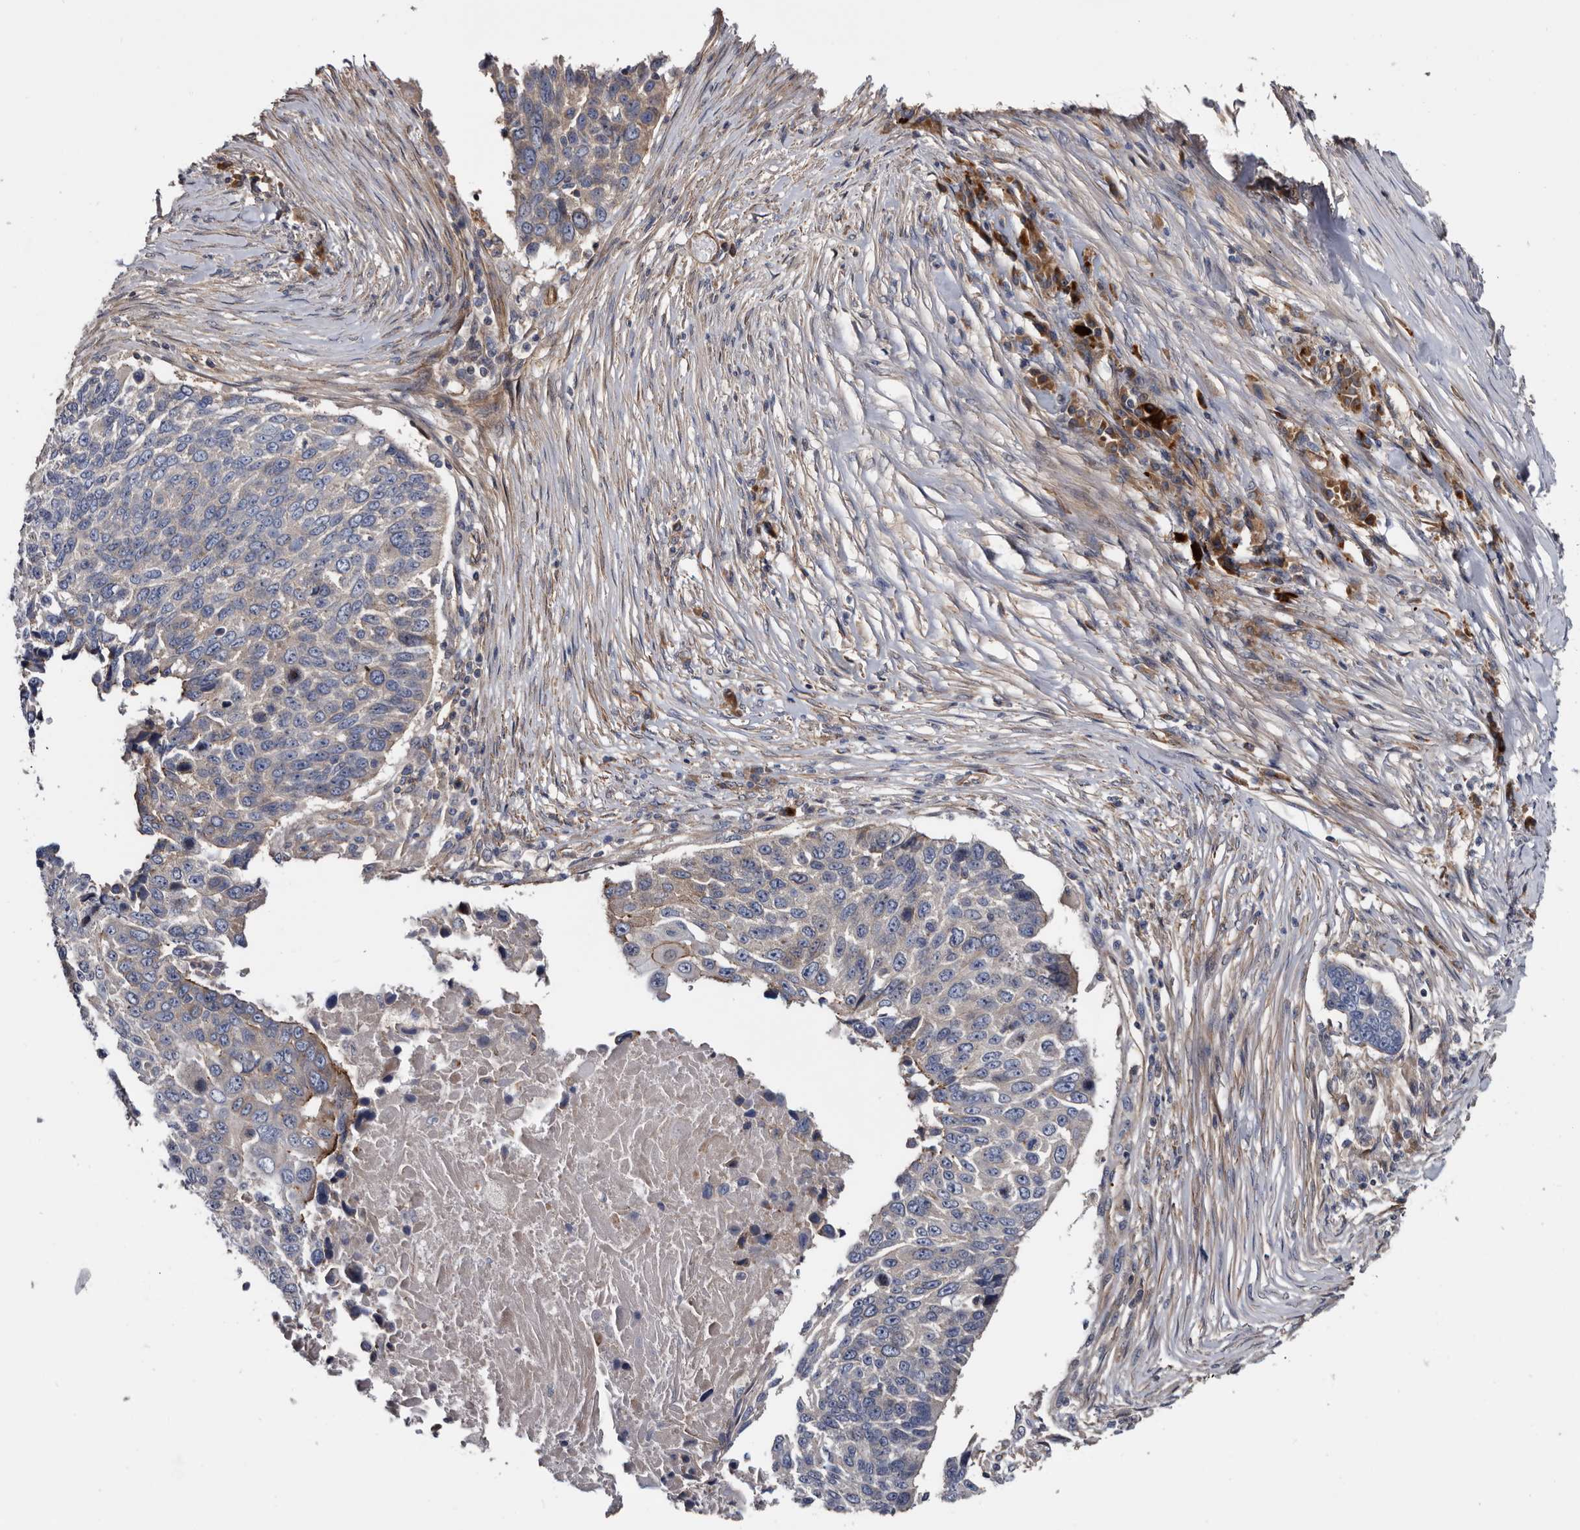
{"staining": {"intensity": "weak", "quantity": "<25%", "location": "cytoplasmic/membranous"}, "tissue": "lung cancer", "cell_type": "Tumor cells", "image_type": "cancer", "snomed": [{"axis": "morphology", "description": "Squamous cell carcinoma, NOS"}, {"axis": "topography", "description": "Lung"}], "caption": "Tumor cells are negative for protein expression in human lung cancer (squamous cell carcinoma).", "gene": "TSPAN17", "patient": {"sex": "male", "age": 66}}